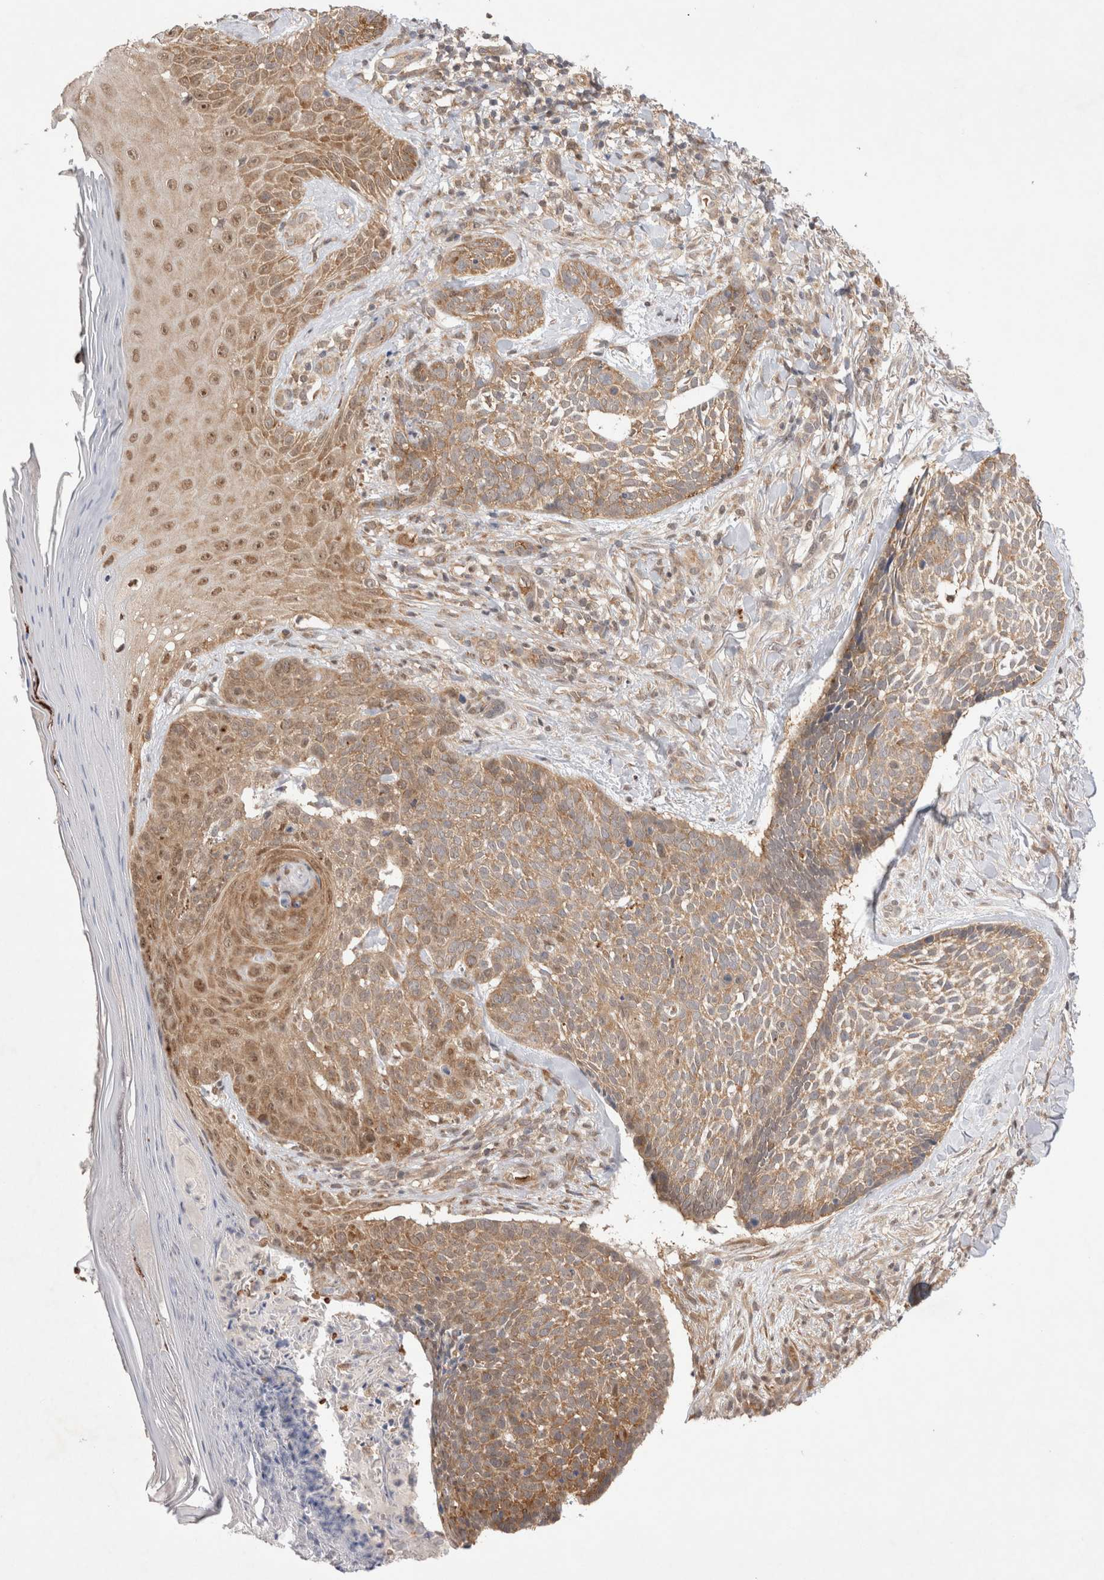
{"staining": {"intensity": "moderate", "quantity": ">75%", "location": "cytoplasmic/membranous"}, "tissue": "skin cancer", "cell_type": "Tumor cells", "image_type": "cancer", "snomed": [{"axis": "morphology", "description": "Normal tissue, NOS"}, {"axis": "morphology", "description": "Basal cell carcinoma"}, {"axis": "topography", "description": "Skin"}], "caption": "This is an image of immunohistochemistry (IHC) staining of basal cell carcinoma (skin), which shows moderate positivity in the cytoplasmic/membranous of tumor cells.", "gene": "EIF3E", "patient": {"sex": "male", "age": 67}}